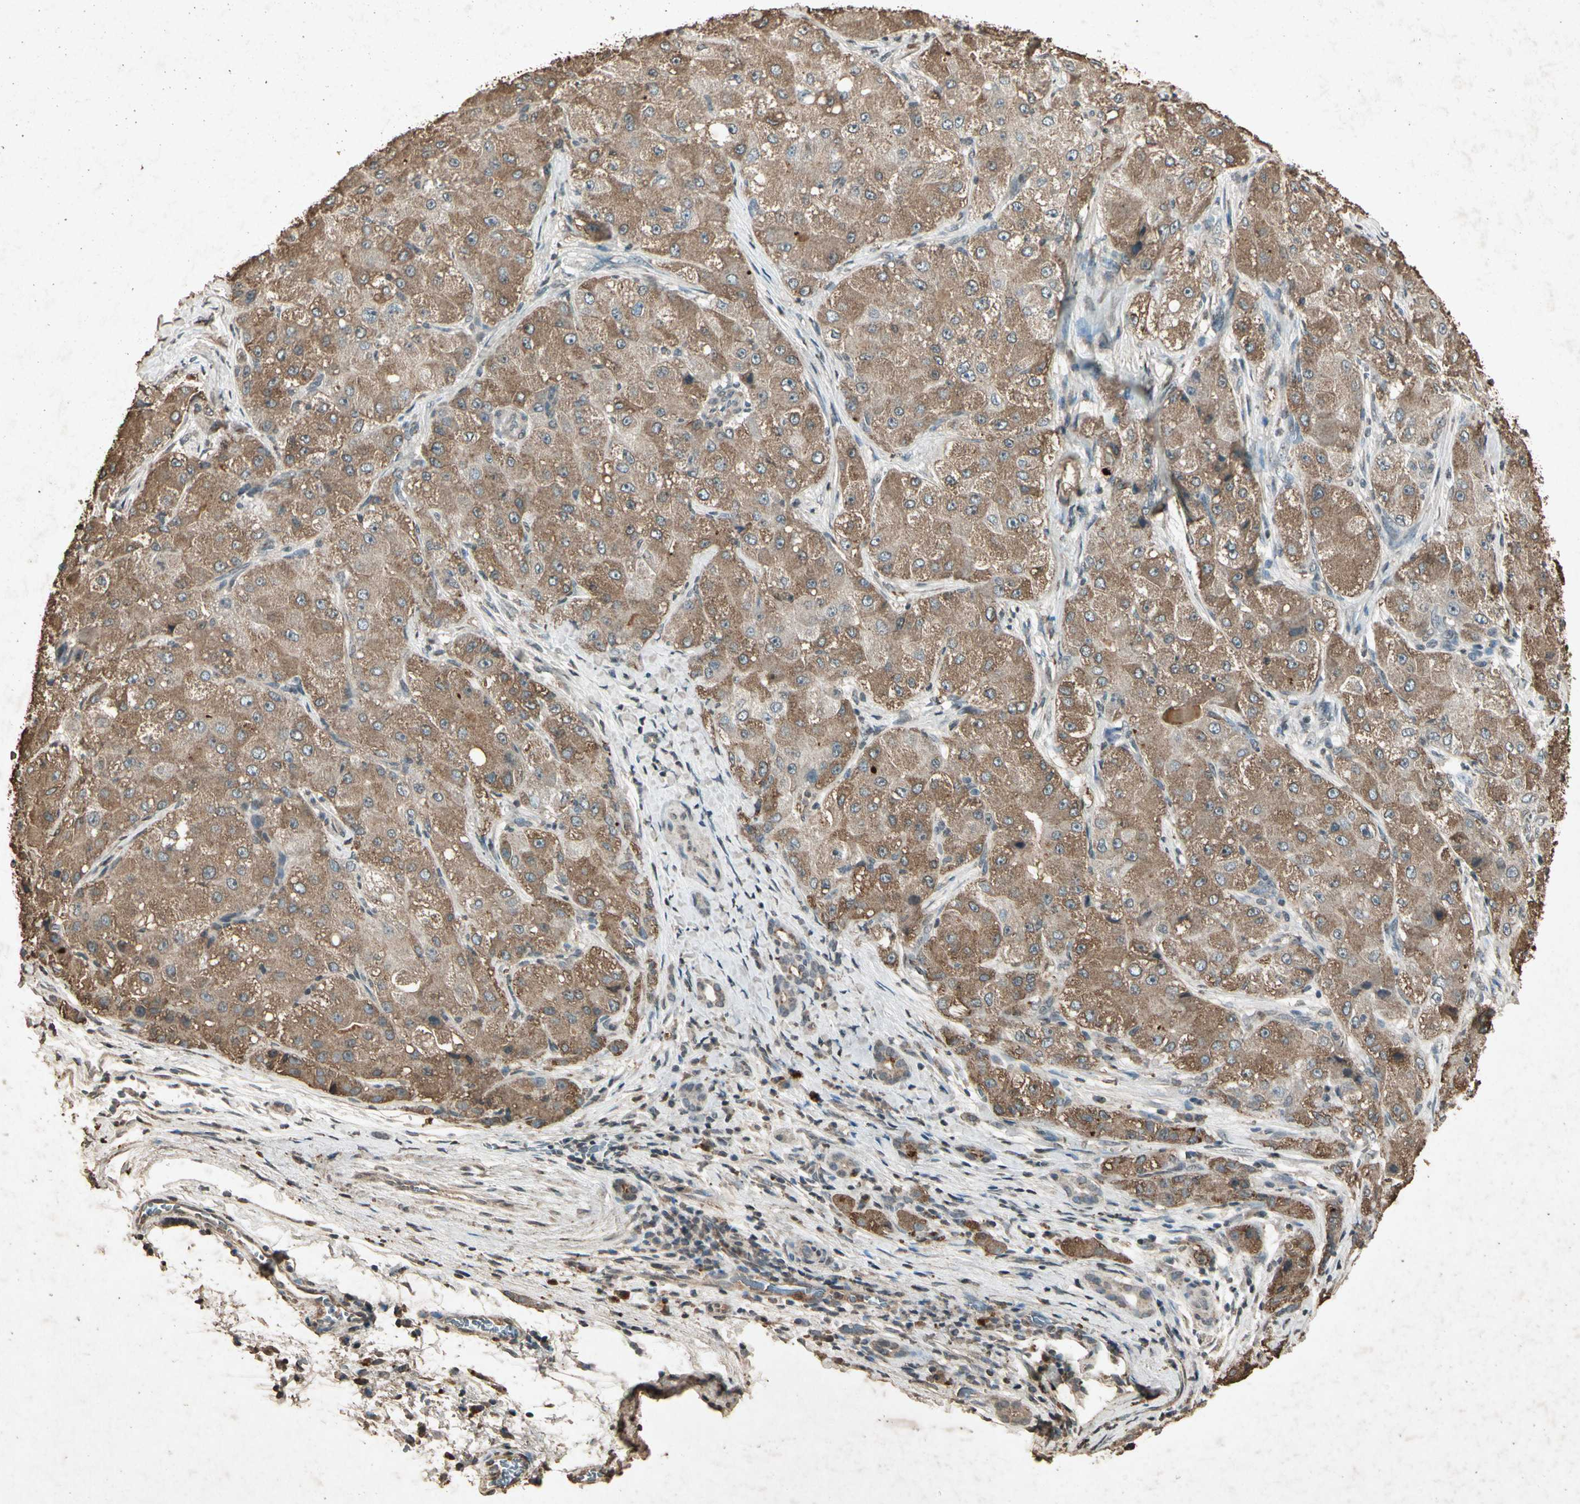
{"staining": {"intensity": "strong", "quantity": ">75%", "location": "cytoplasmic/membranous"}, "tissue": "liver cancer", "cell_type": "Tumor cells", "image_type": "cancer", "snomed": [{"axis": "morphology", "description": "Carcinoma, Hepatocellular, NOS"}, {"axis": "topography", "description": "Liver"}], "caption": "Immunohistochemistry (IHC) histopathology image of hepatocellular carcinoma (liver) stained for a protein (brown), which displays high levels of strong cytoplasmic/membranous positivity in about >75% of tumor cells.", "gene": "GC", "patient": {"sex": "male", "age": 80}}